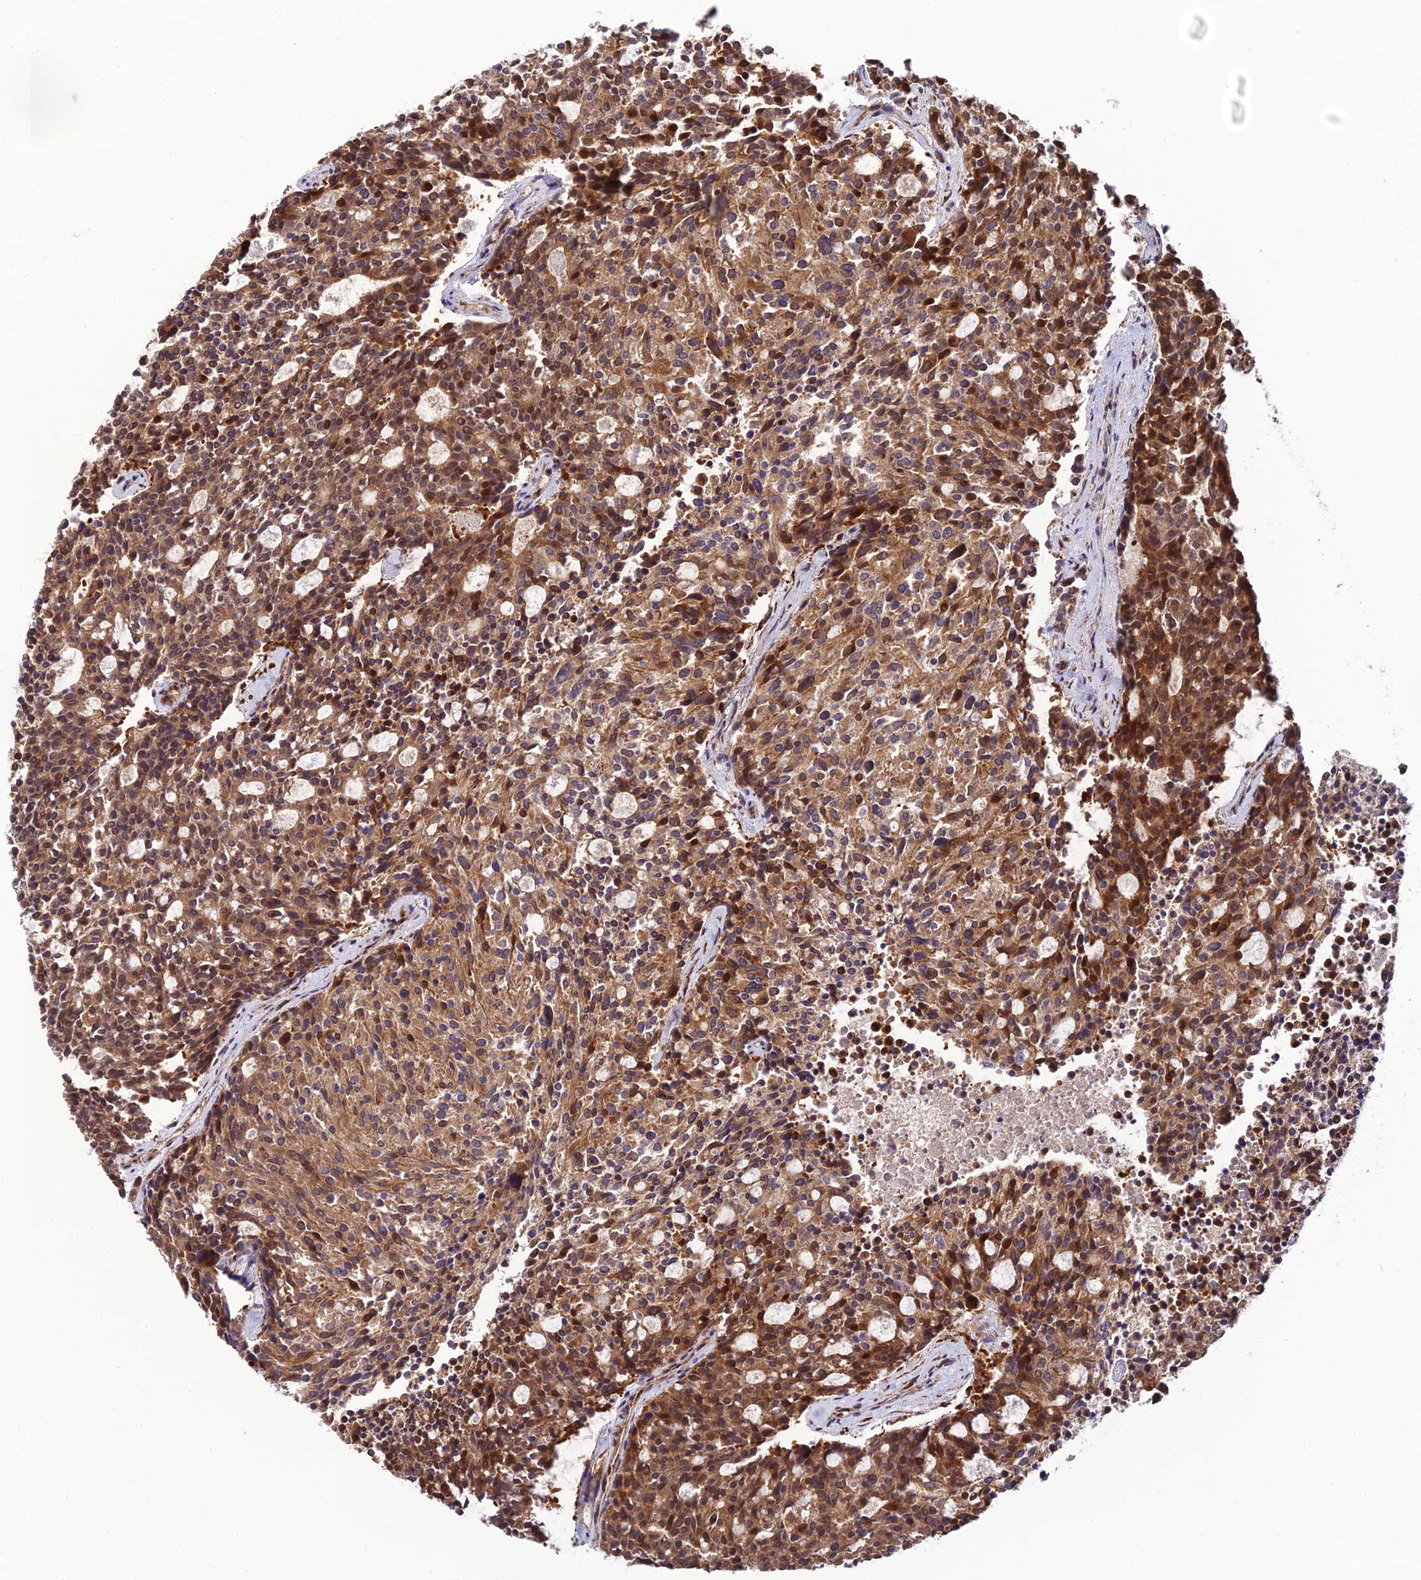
{"staining": {"intensity": "moderate", "quantity": ">75%", "location": "cytoplasmic/membranous"}, "tissue": "carcinoid", "cell_type": "Tumor cells", "image_type": "cancer", "snomed": [{"axis": "morphology", "description": "Carcinoid, malignant, NOS"}, {"axis": "topography", "description": "Pancreas"}], "caption": "Carcinoid (malignant) tissue reveals moderate cytoplasmic/membranous expression in approximately >75% of tumor cells, visualized by immunohistochemistry.", "gene": "P3H3", "patient": {"sex": "female", "age": 54}}